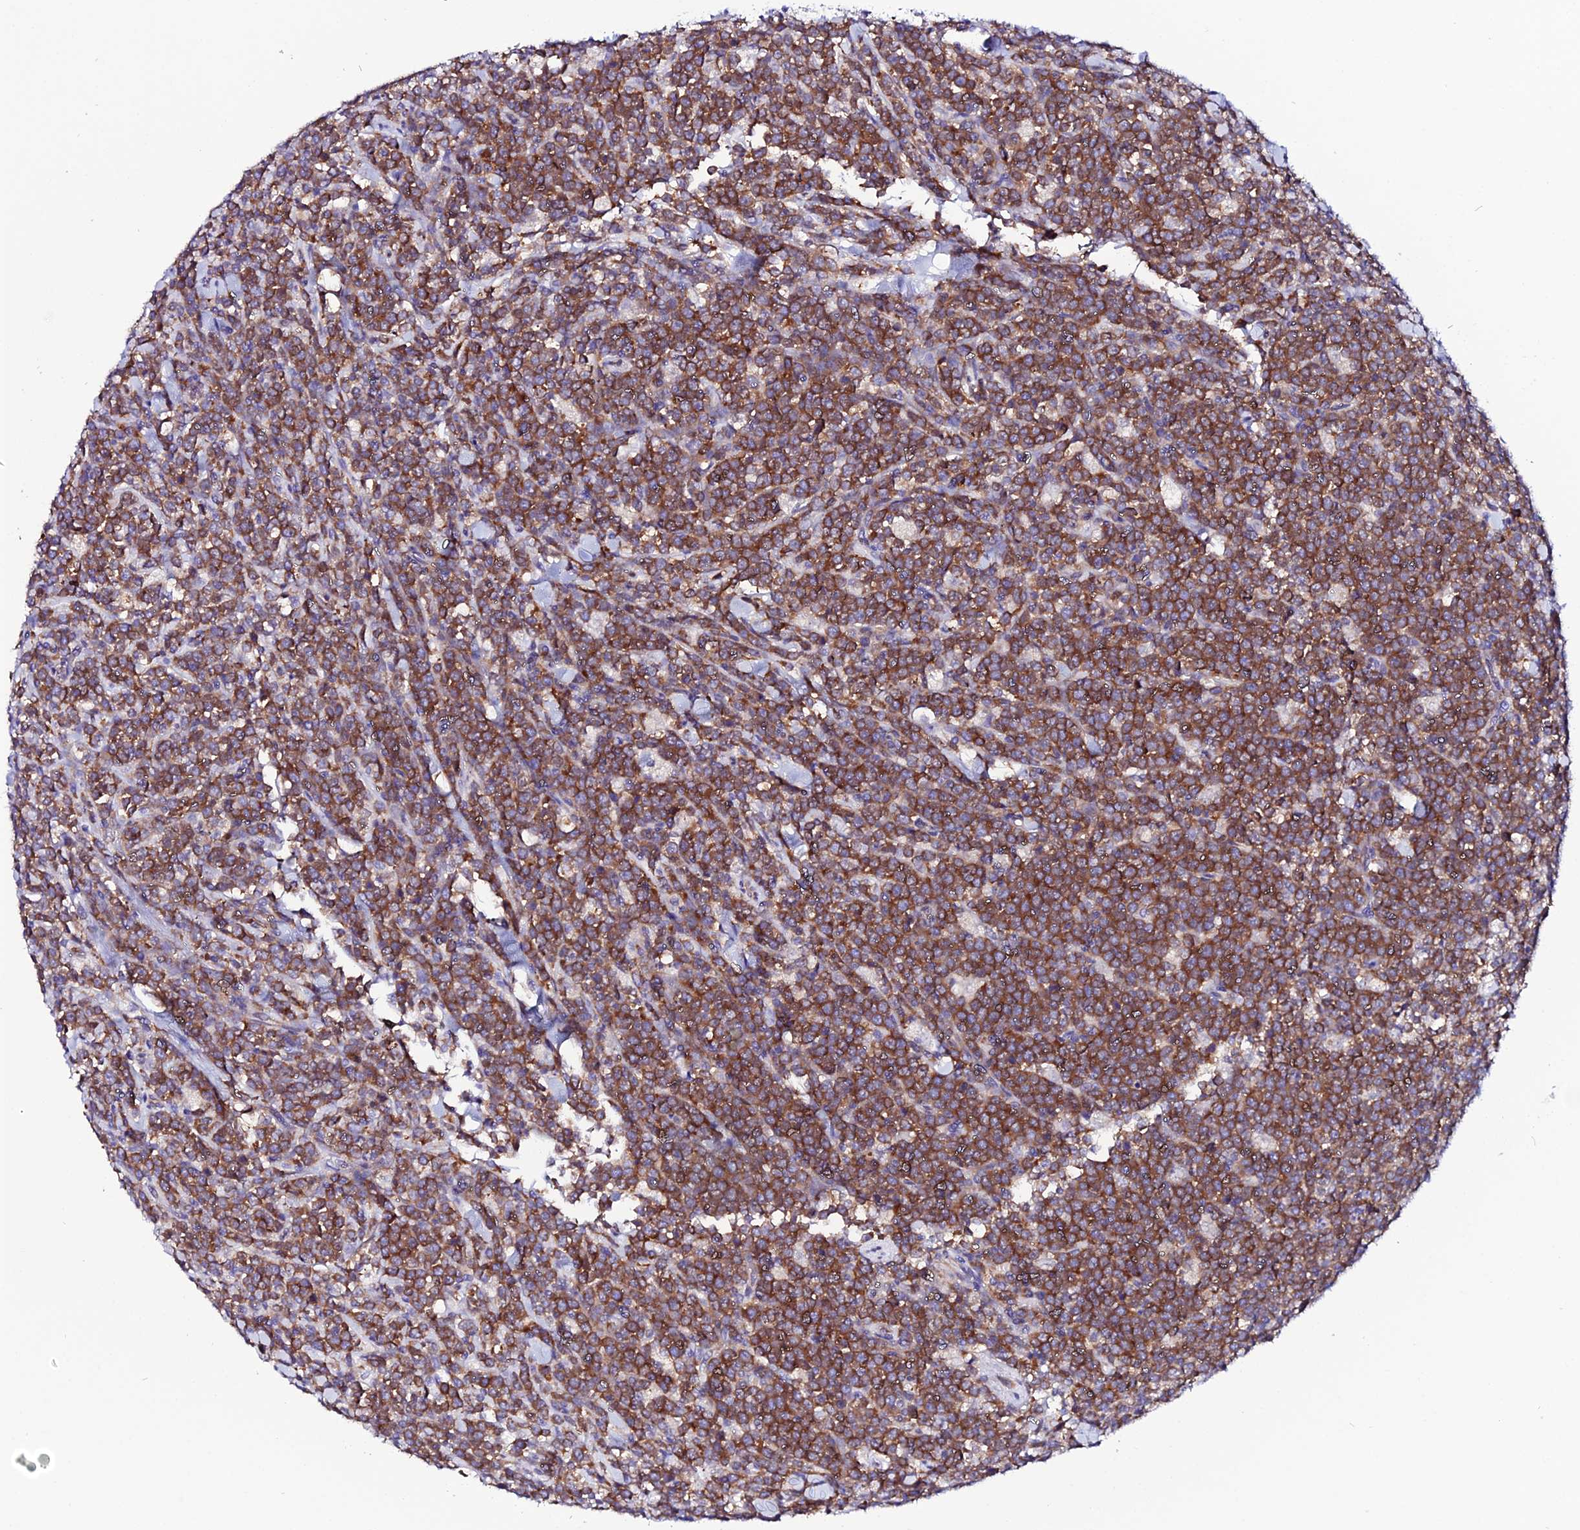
{"staining": {"intensity": "strong", "quantity": ">75%", "location": "cytoplasmic/membranous"}, "tissue": "lymphoma", "cell_type": "Tumor cells", "image_type": "cancer", "snomed": [{"axis": "morphology", "description": "Malignant lymphoma, non-Hodgkin's type, High grade"}, {"axis": "topography", "description": "Small intestine"}], "caption": "Protein staining of high-grade malignant lymphoma, non-Hodgkin's type tissue displays strong cytoplasmic/membranous positivity in about >75% of tumor cells.", "gene": "EEF1G", "patient": {"sex": "male", "age": 8}}